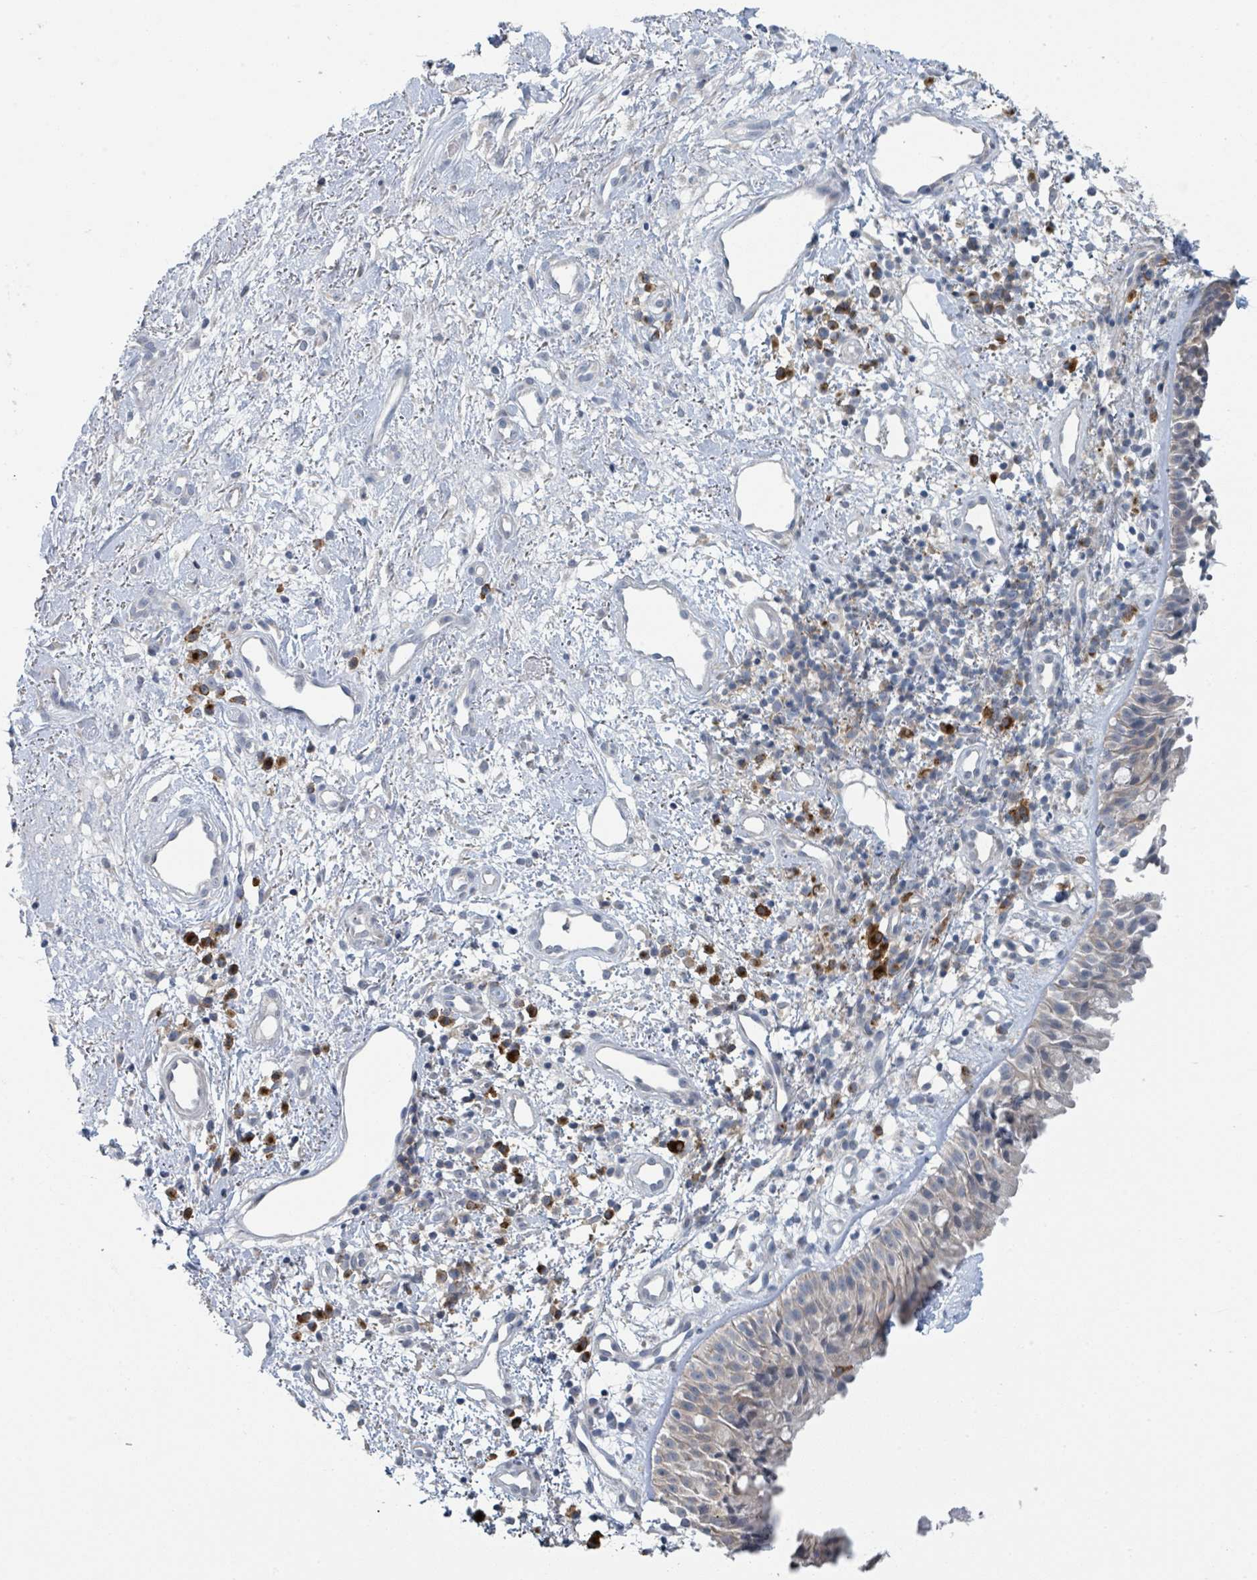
{"staining": {"intensity": "moderate", "quantity": "25%-75%", "location": "cytoplasmic/membranous"}, "tissue": "nasopharynx", "cell_type": "Respiratory epithelial cells", "image_type": "normal", "snomed": [{"axis": "morphology", "description": "Normal tissue, NOS"}, {"axis": "topography", "description": "Cartilage tissue"}, {"axis": "topography", "description": "Nasopharynx"}, {"axis": "topography", "description": "Thyroid gland"}], "caption": "Immunohistochemistry (IHC) of normal human nasopharynx shows medium levels of moderate cytoplasmic/membranous staining in approximately 25%-75% of respiratory epithelial cells.", "gene": "ANKRD55", "patient": {"sex": "male", "age": 63}}